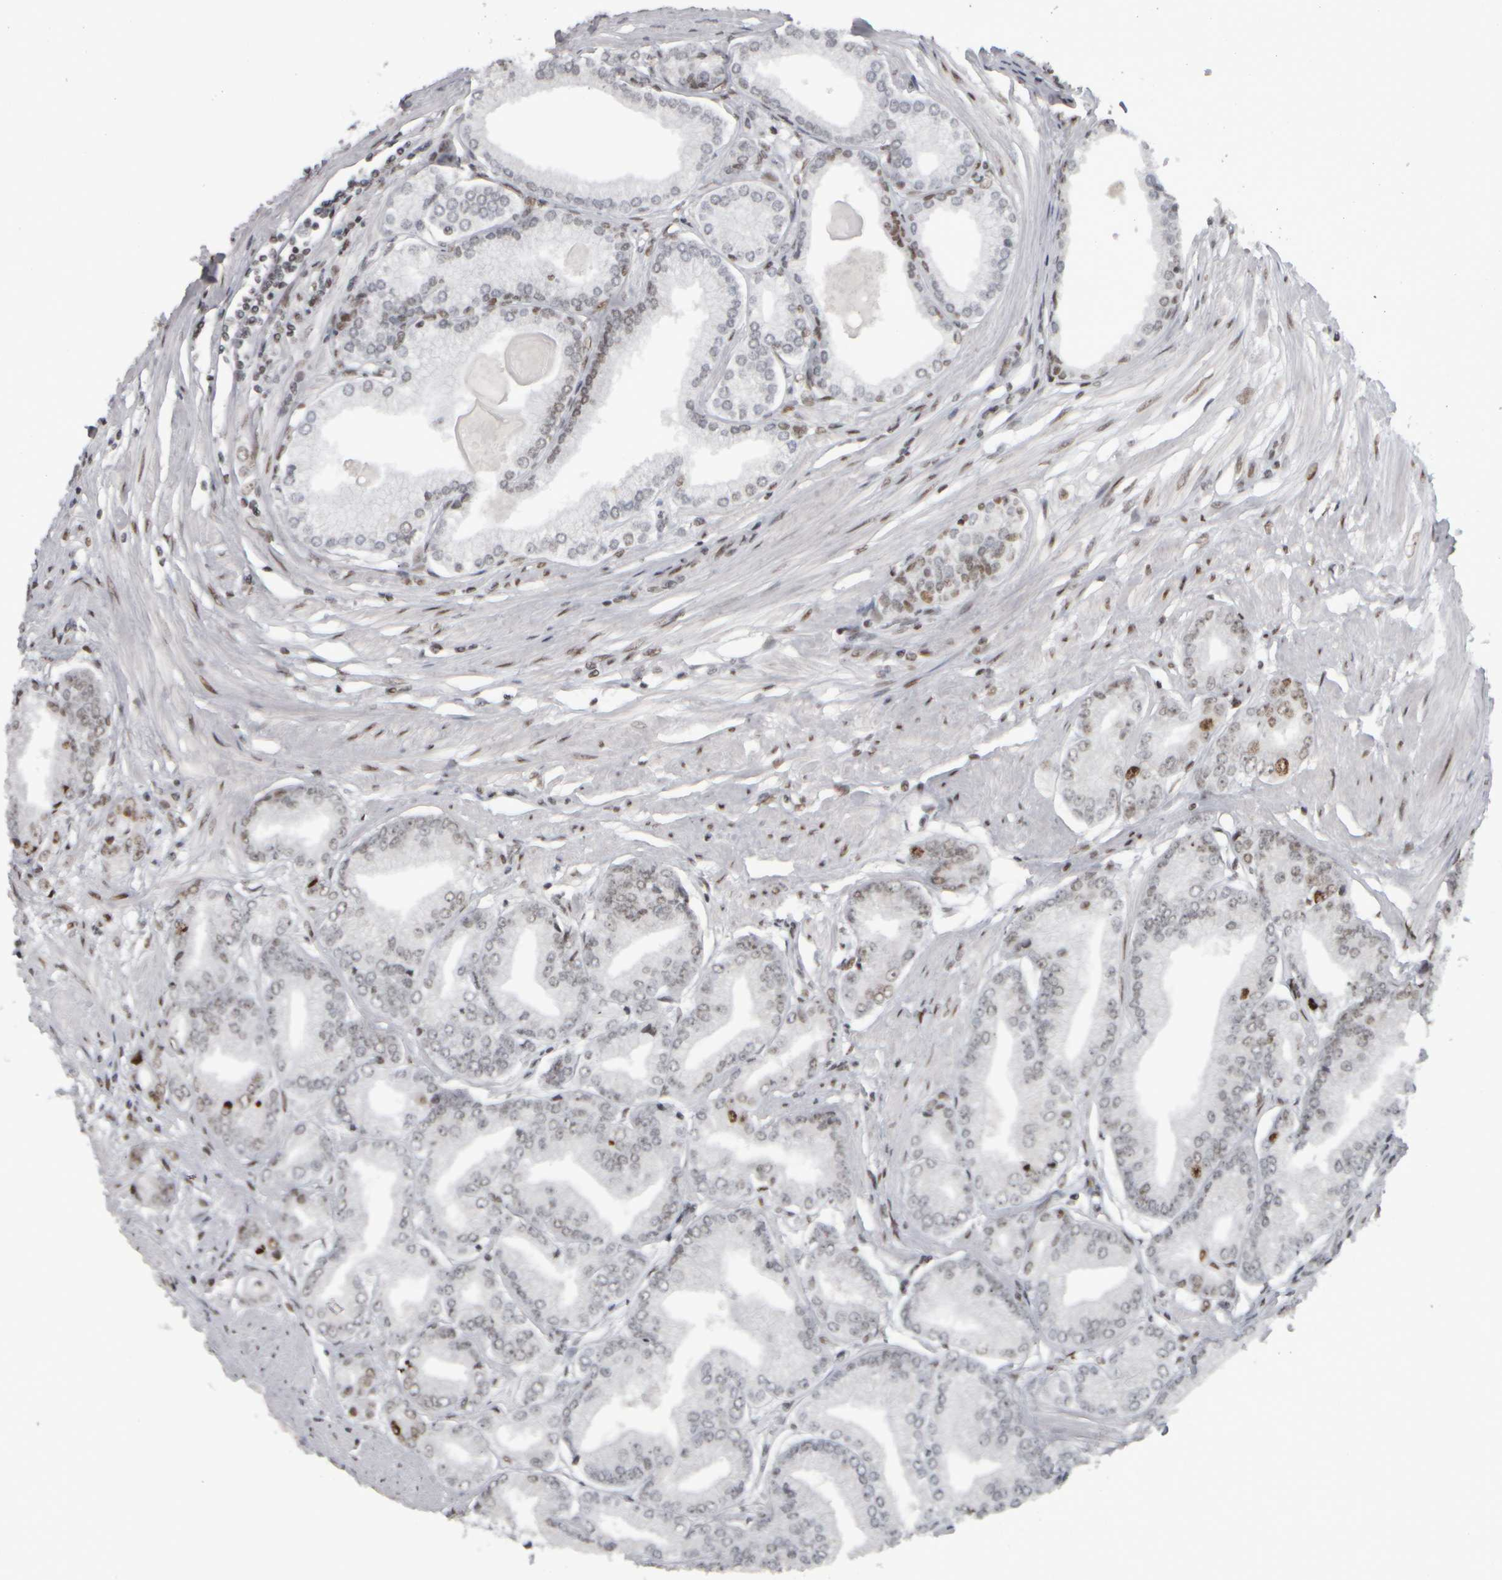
{"staining": {"intensity": "weak", "quantity": "<25%", "location": "nuclear"}, "tissue": "prostate cancer", "cell_type": "Tumor cells", "image_type": "cancer", "snomed": [{"axis": "morphology", "description": "Adenocarcinoma, Low grade"}, {"axis": "topography", "description": "Prostate"}], "caption": "Immunohistochemistry (IHC) histopathology image of prostate cancer (low-grade adenocarcinoma) stained for a protein (brown), which demonstrates no staining in tumor cells.", "gene": "TOP2B", "patient": {"sex": "male", "age": 52}}